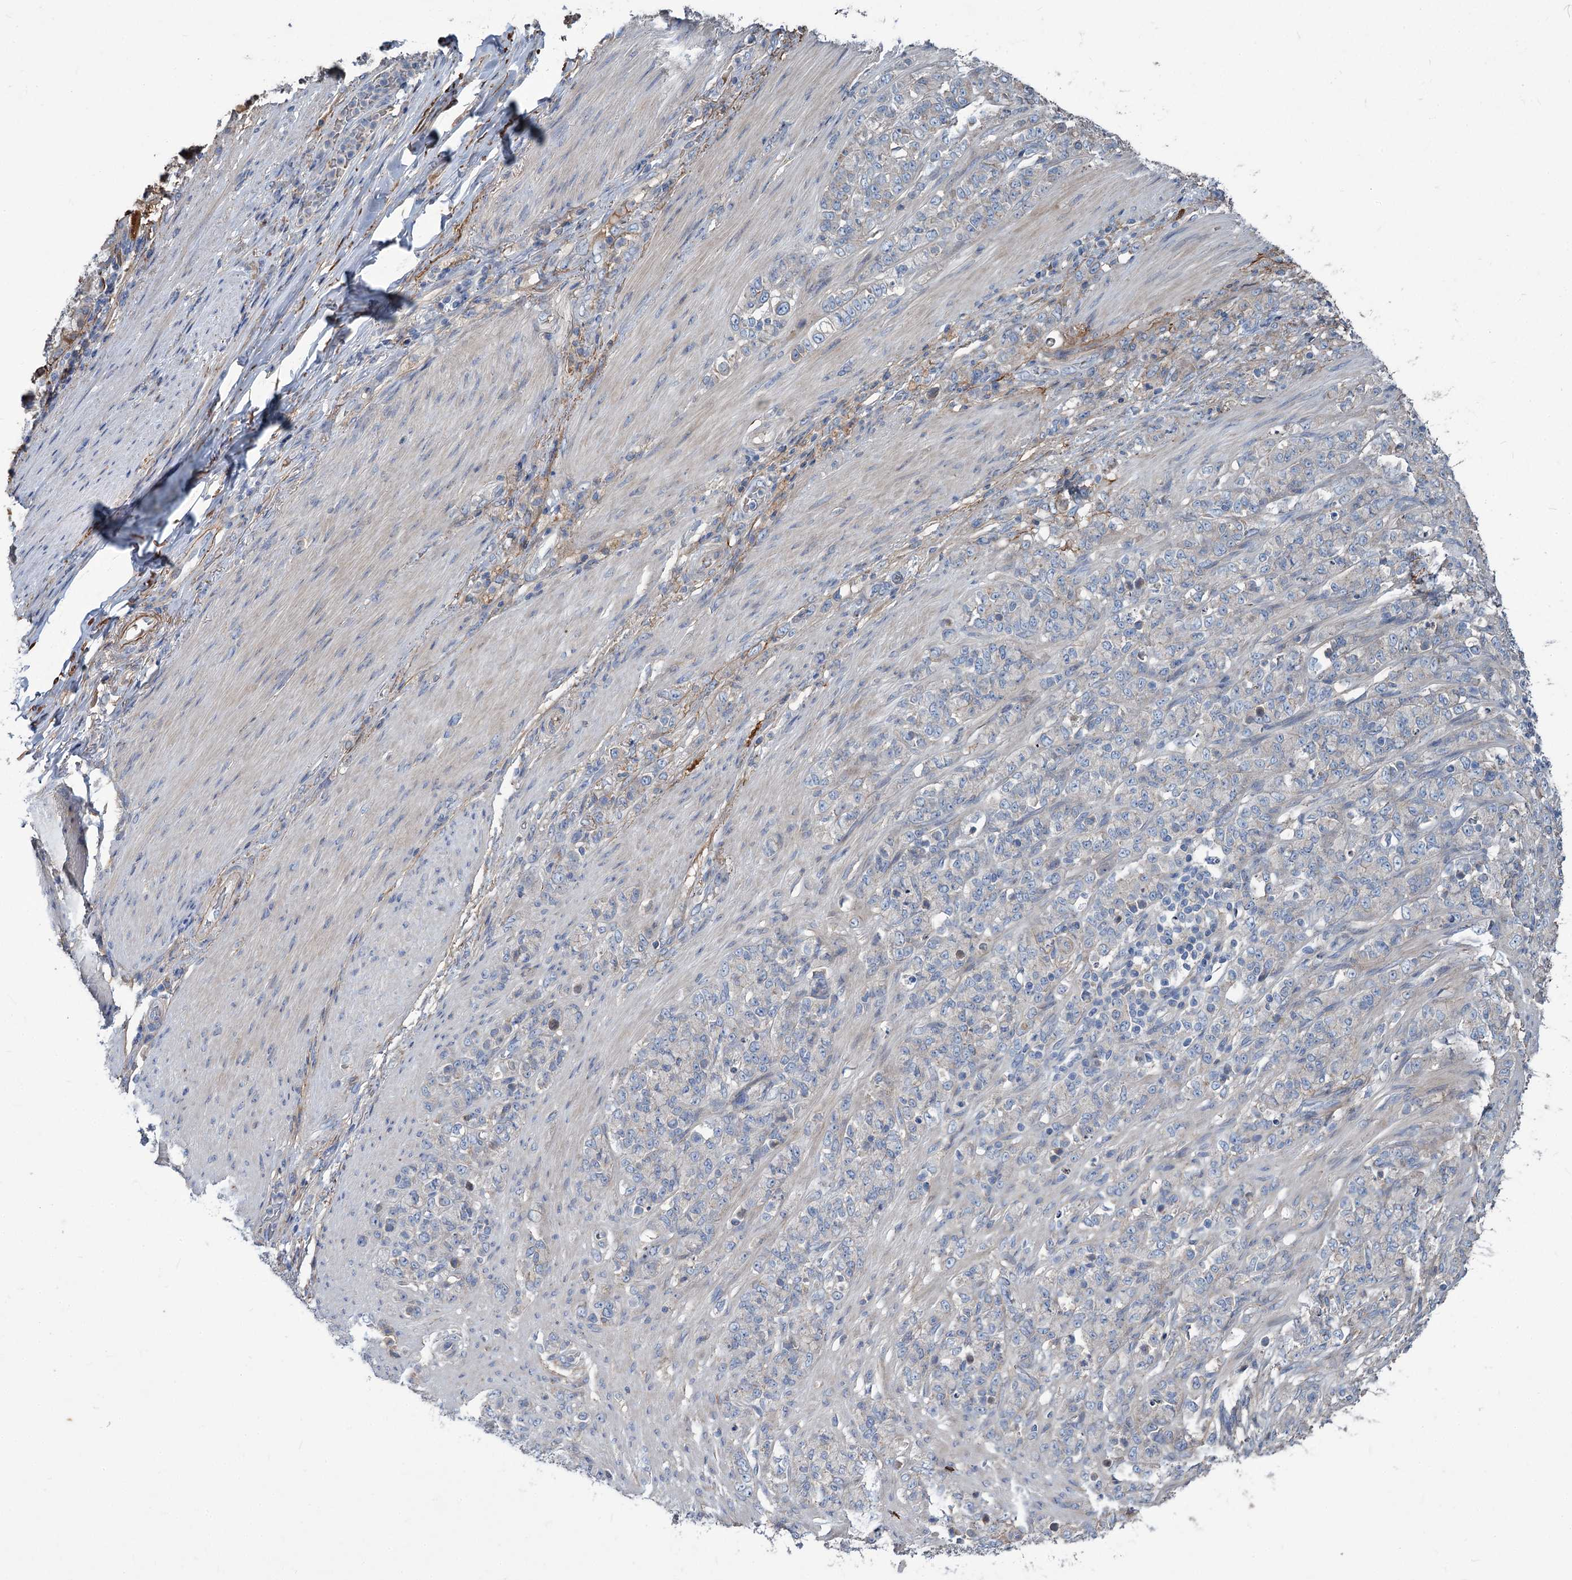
{"staining": {"intensity": "negative", "quantity": "none", "location": "none"}, "tissue": "stomach cancer", "cell_type": "Tumor cells", "image_type": "cancer", "snomed": [{"axis": "morphology", "description": "Adenocarcinoma, NOS"}, {"axis": "topography", "description": "Stomach"}], "caption": "An image of human adenocarcinoma (stomach) is negative for staining in tumor cells.", "gene": "URAD", "patient": {"sex": "female", "age": 79}}